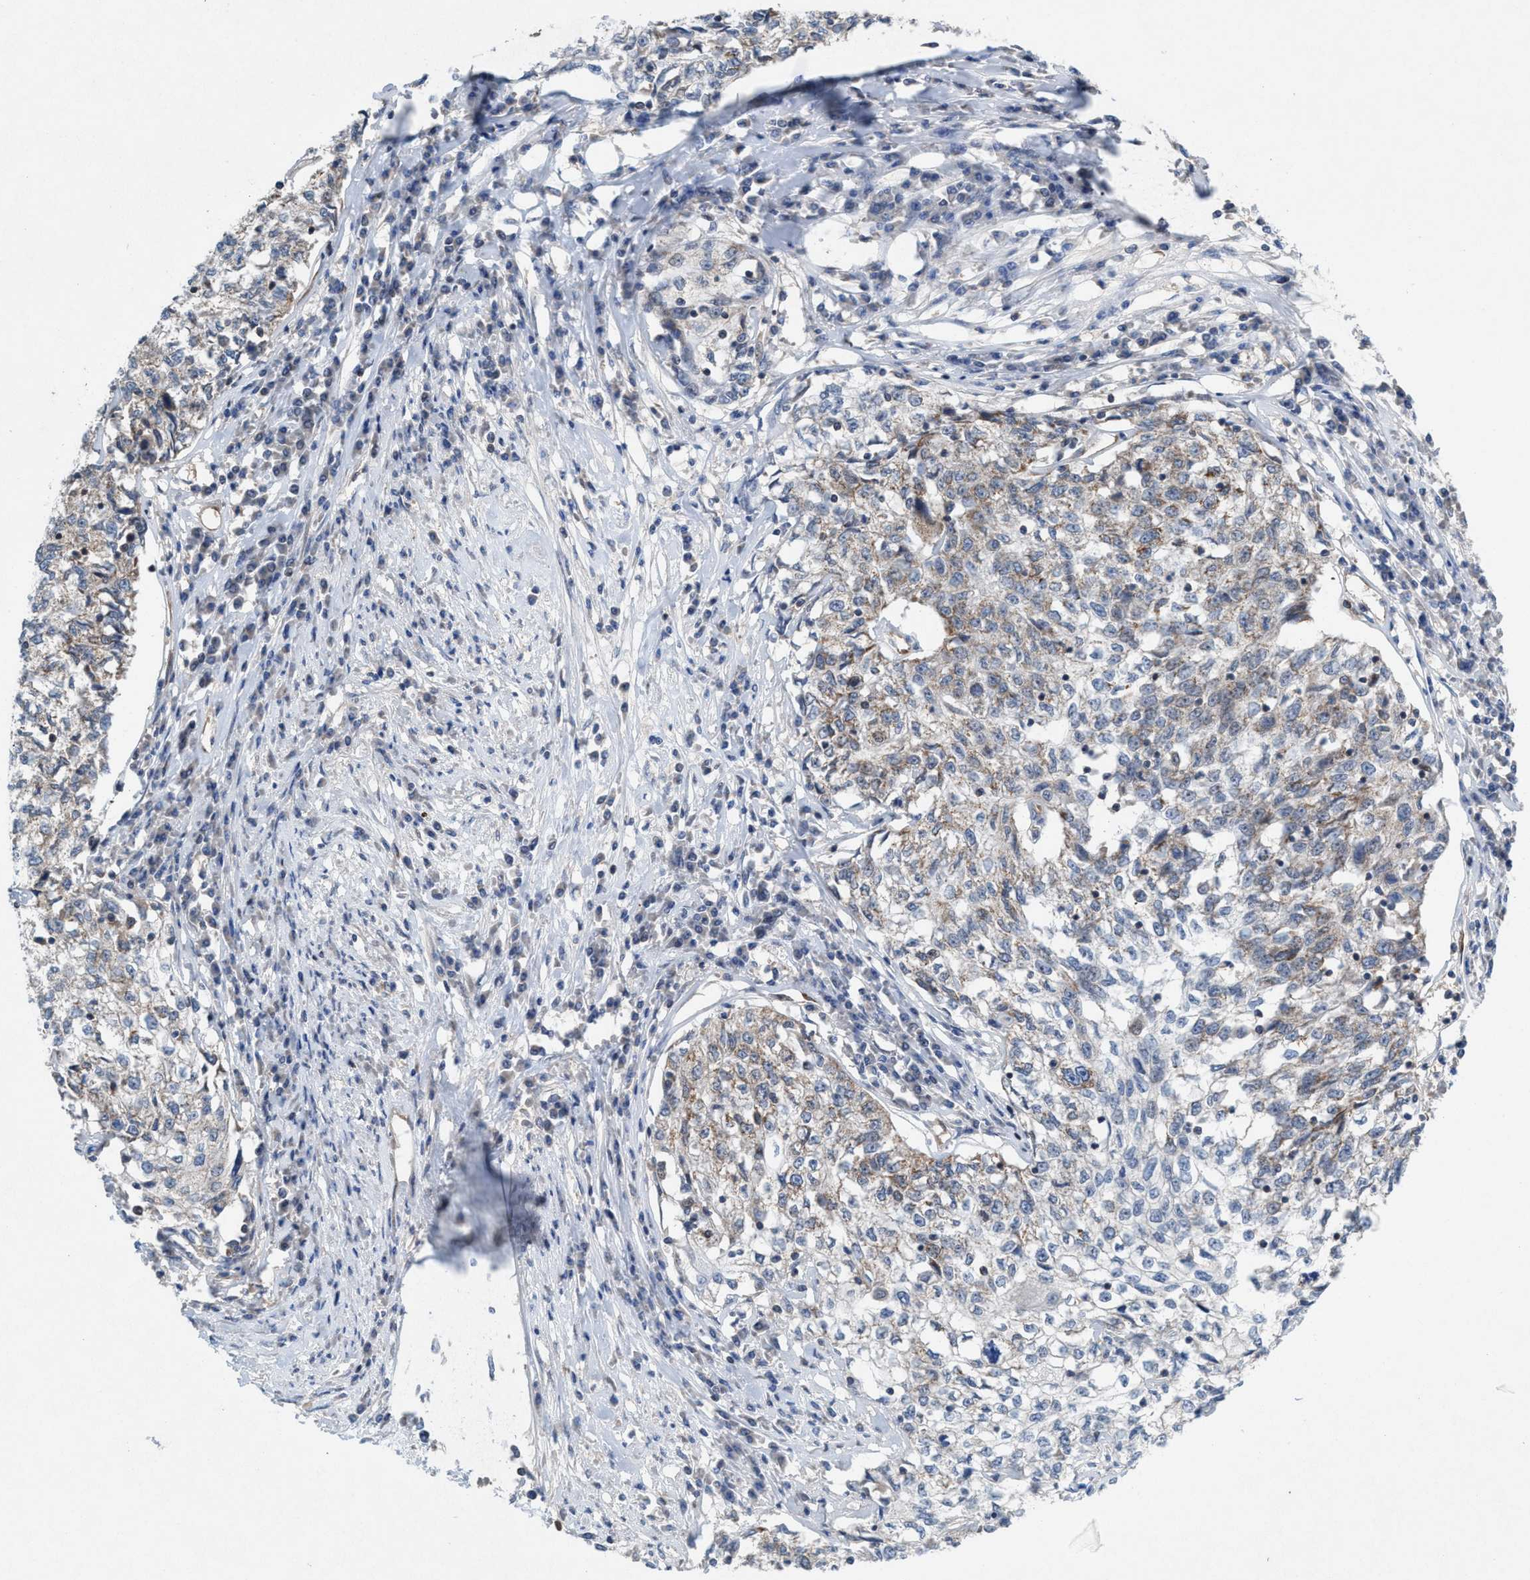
{"staining": {"intensity": "weak", "quantity": "25%-75%", "location": "cytoplasmic/membranous"}, "tissue": "cervical cancer", "cell_type": "Tumor cells", "image_type": "cancer", "snomed": [{"axis": "morphology", "description": "Squamous cell carcinoma, NOS"}, {"axis": "topography", "description": "Cervix"}], "caption": "Brown immunohistochemical staining in human squamous cell carcinoma (cervical) exhibits weak cytoplasmic/membranous positivity in about 25%-75% of tumor cells.", "gene": "MRM1", "patient": {"sex": "female", "age": 57}}